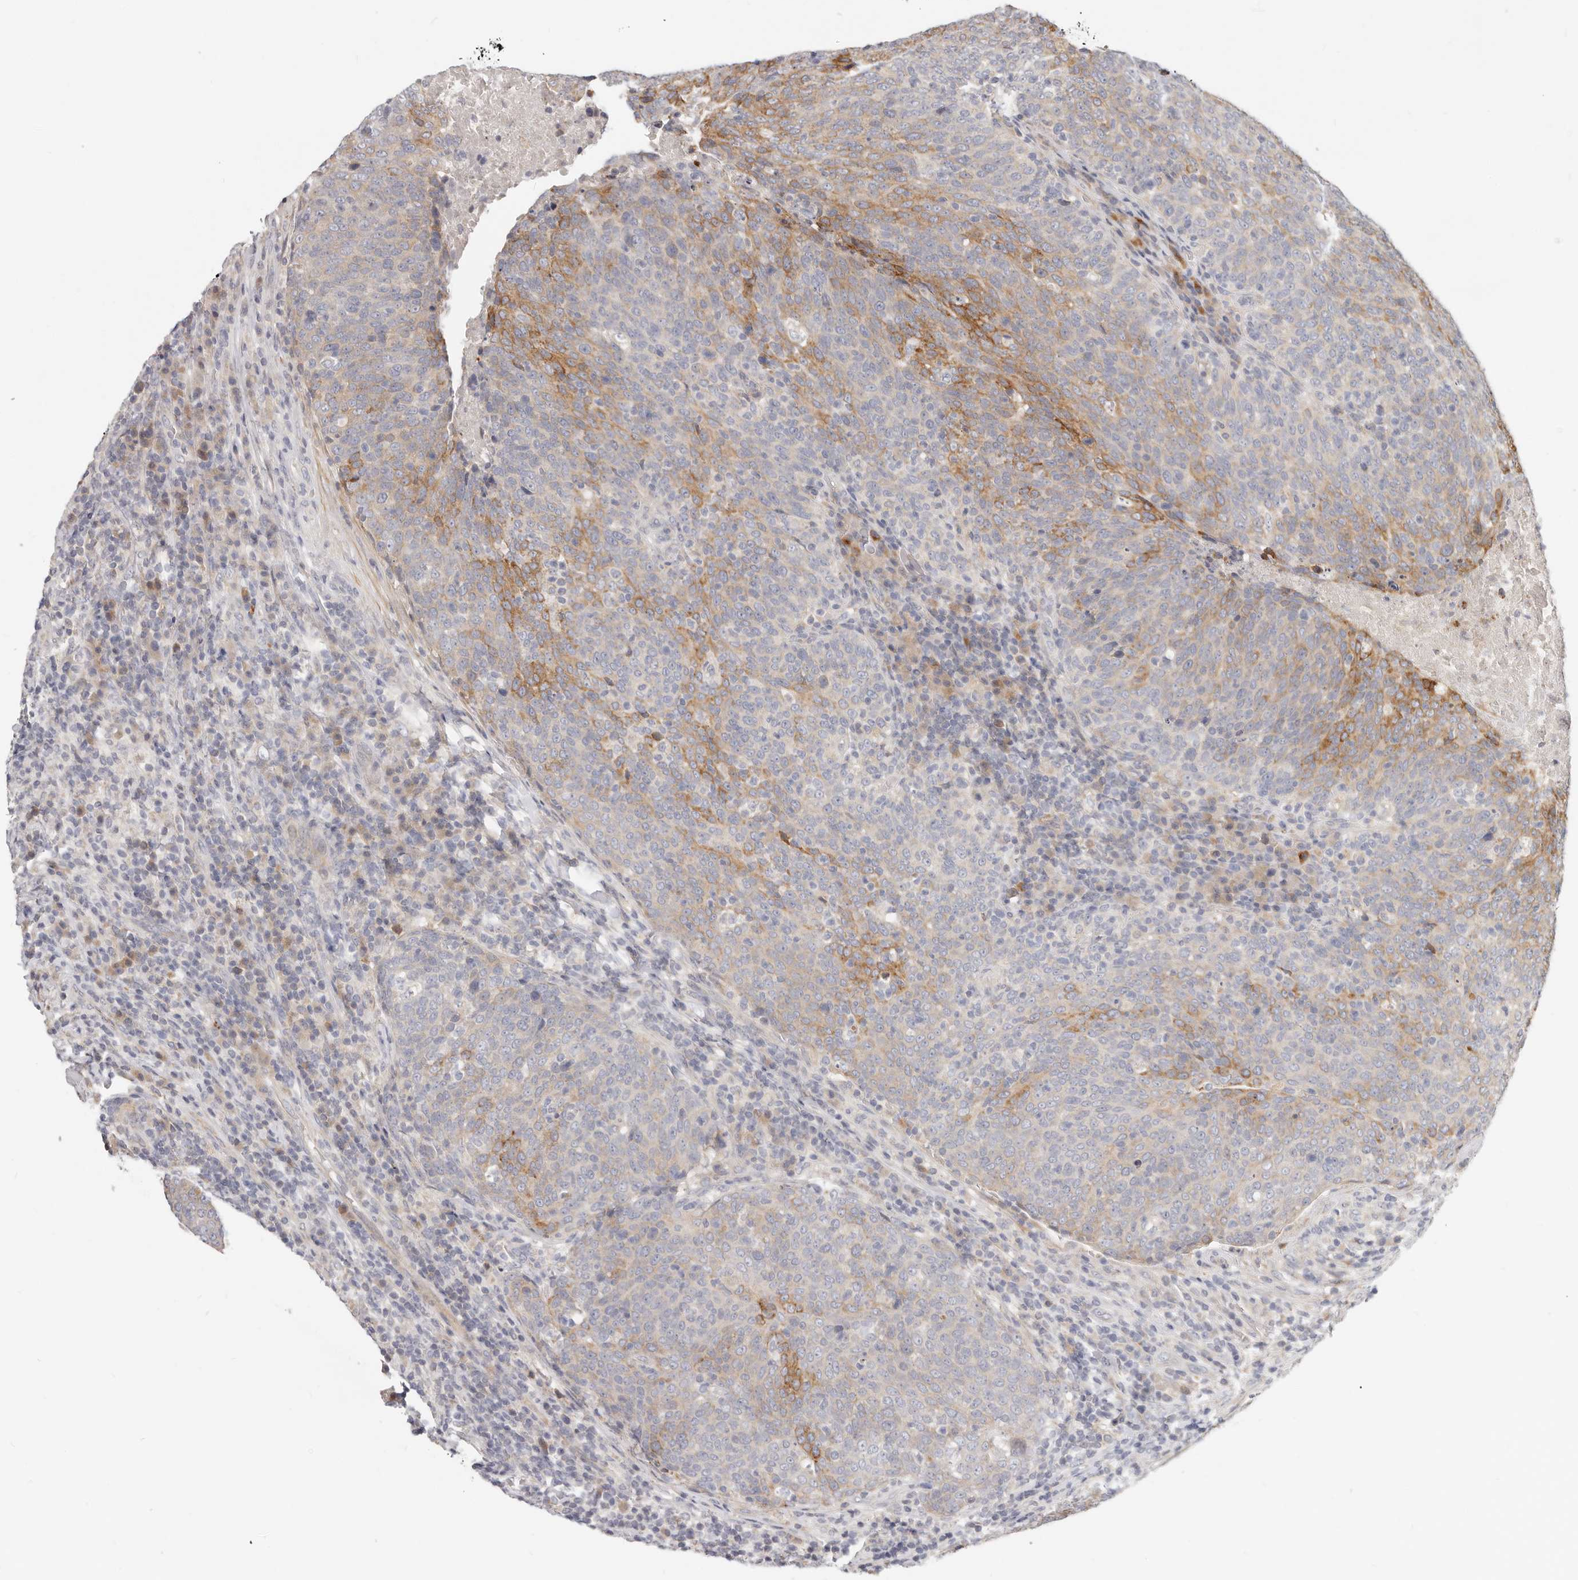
{"staining": {"intensity": "moderate", "quantity": "25%-75%", "location": "cytoplasmic/membranous"}, "tissue": "head and neck cancer", "cell_type": "Tumor cells", "image_type": "cancer", "snomed": [{"axis": "morphology", "description": "Squamous cell carcinoma, NOS"}, {"axis": "morphology", "description": "Squamous cell carcinoma, metastatic, NOS"}, {"axis": "topography", "description": "Lymph node"}, {"axis": "topography", "description": "Head-Neck"}], "caption": "DAB immunohistochemical staining of metastatic squamous cell carcinoma (head and neck) exhibits moderate cytoplasmic/membranous protein expression in approximately 25%-75% of tumor cells.", "gene": "TFB2M", "patient": {"sex": "male", "age": 62}}